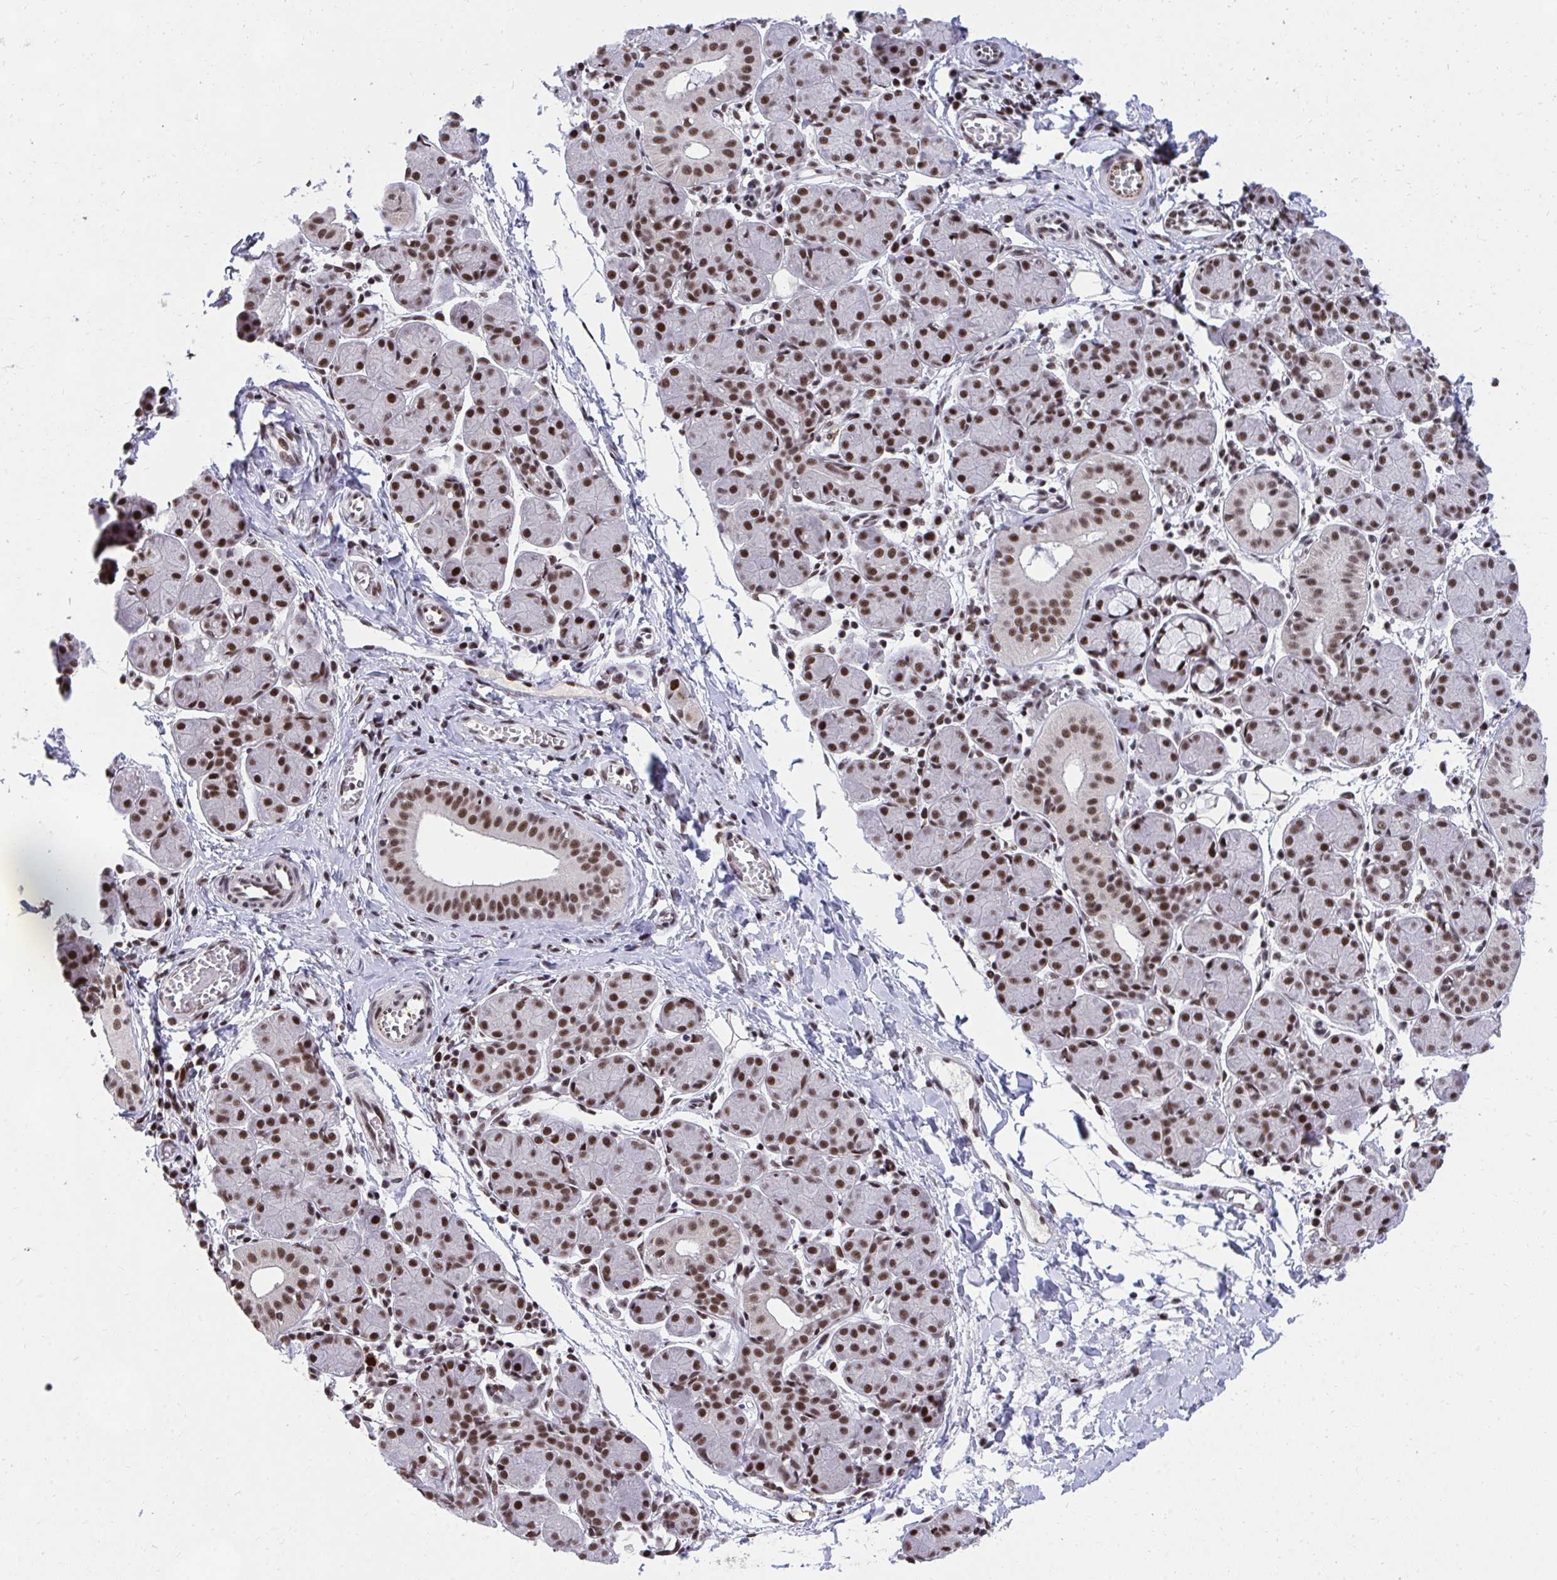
{"staining": {"intensity": "strong", "quantity": ">75%", "location": "nuclear"}, "tissue": "salivary gland", "cell_type": "Glandular cells", "image_type": "normal", "snomed": [{"axis": "morphology", "description": "Normal tissue, NOS"}, {"axis": "morphology", "description": "Inflammation, NOS"}, {"axis": "topography", "description": "Lymph node"}, {"axis": "topography", "description": "Salivary gland"}], "caption": "Salivary gland stained with DAB immunohistochemistry reveals high levels of strong nuclear expression in approximately >75% of glandular cells.", "gene": "SYNE4", "patient": {"sex": "male", "age": 3}}